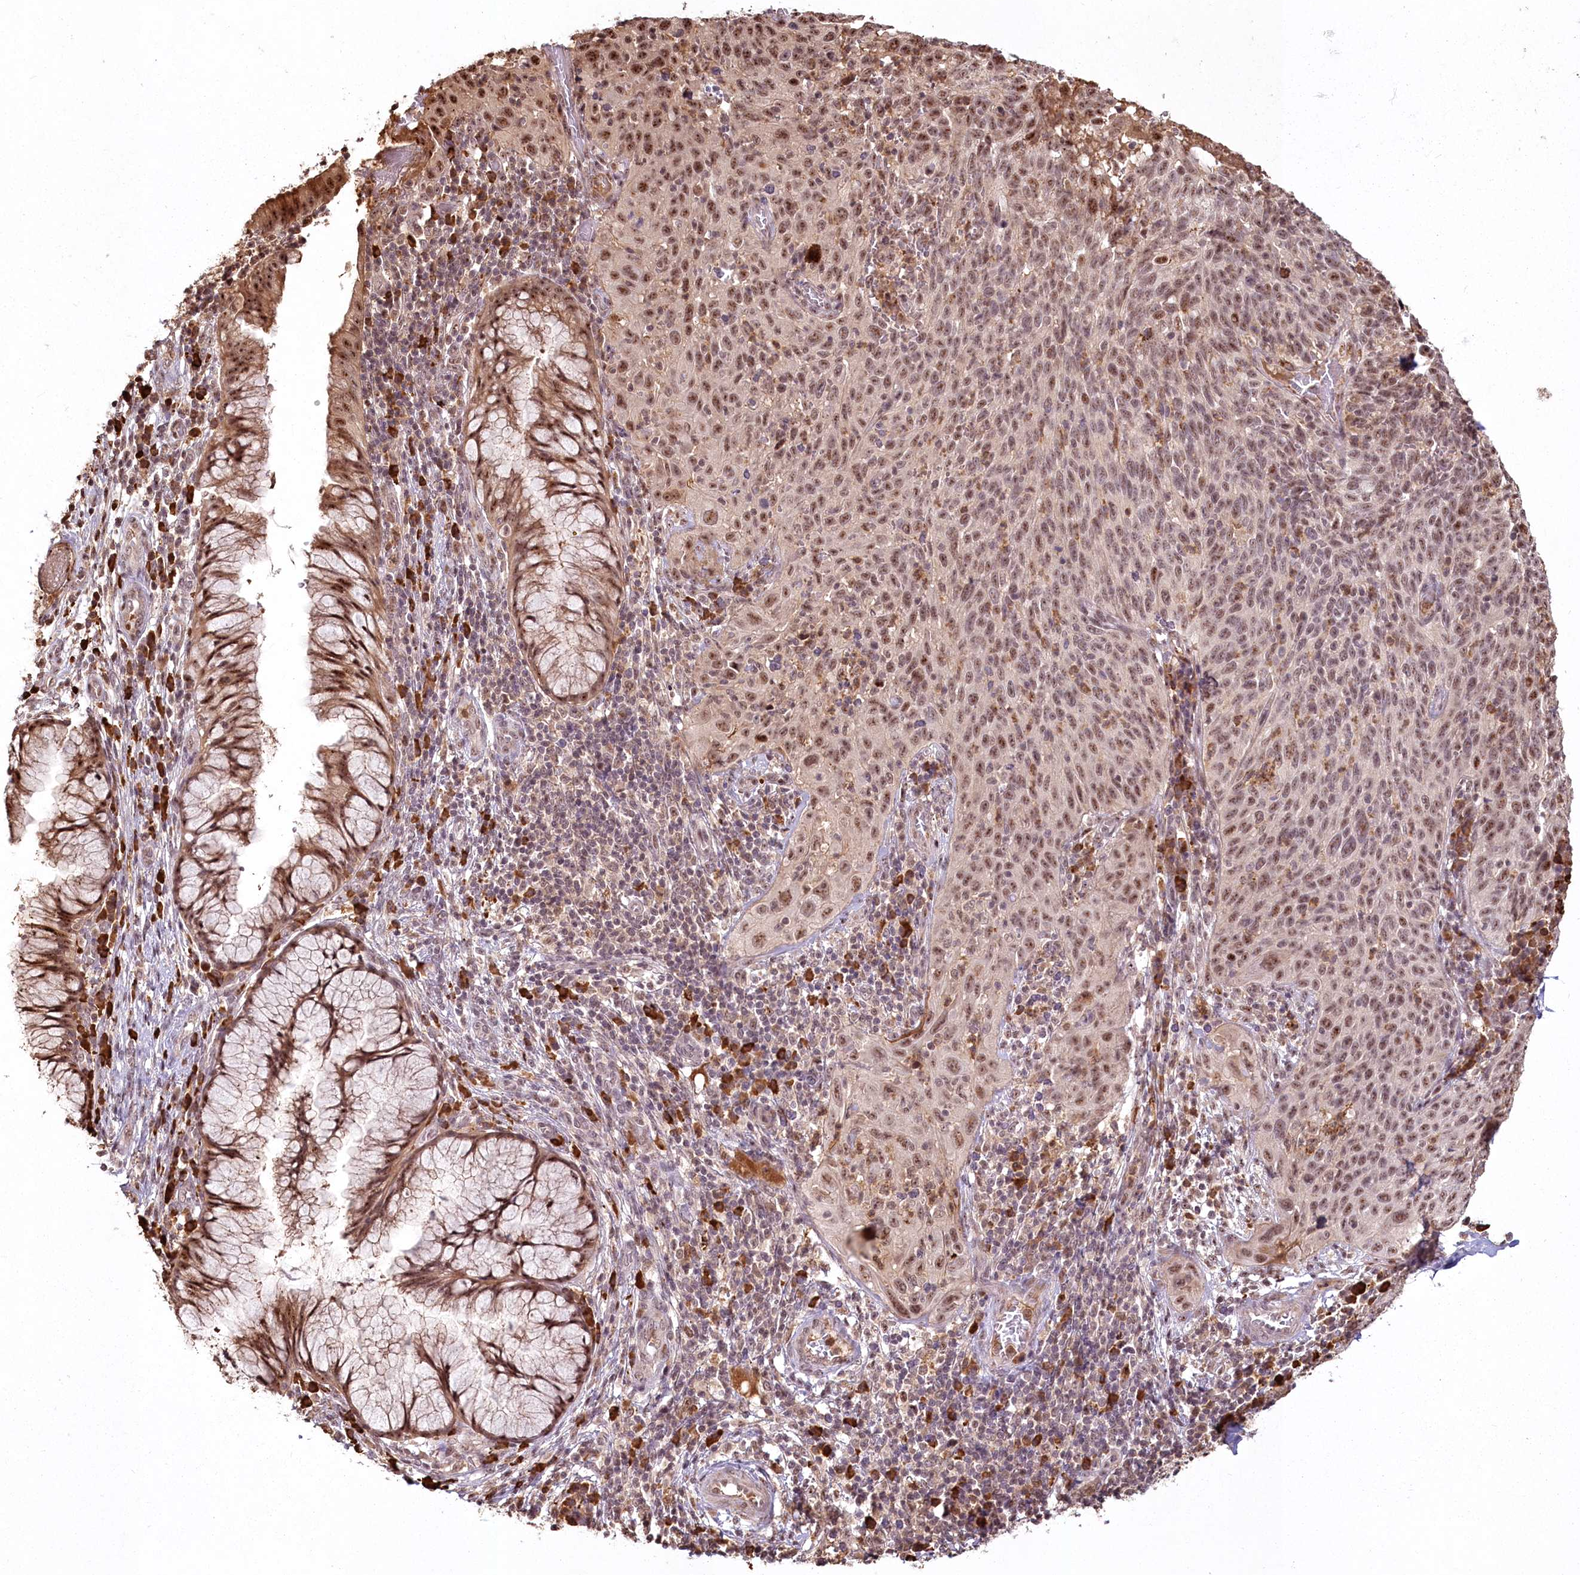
{"staining": {"intensity": "weak", "quantity": ">75%", "location": "nuclear"}, "tissue": "cervical cancer", "cell_type": "Tumor cells", "image_type": "cancer", "snomed": [{"axis": "morphology", "description": "Squamous cell carcinoma, NOS"}, {"axis": "topography", "description": "Cervix"}], "caption": "Protein staining displays weak nuclear expression in about >75% of tumor cells in cervical squamous cell carcinoma.", "gene": "PYROXD1", "patient": {"sex": "female", "age": 31}}